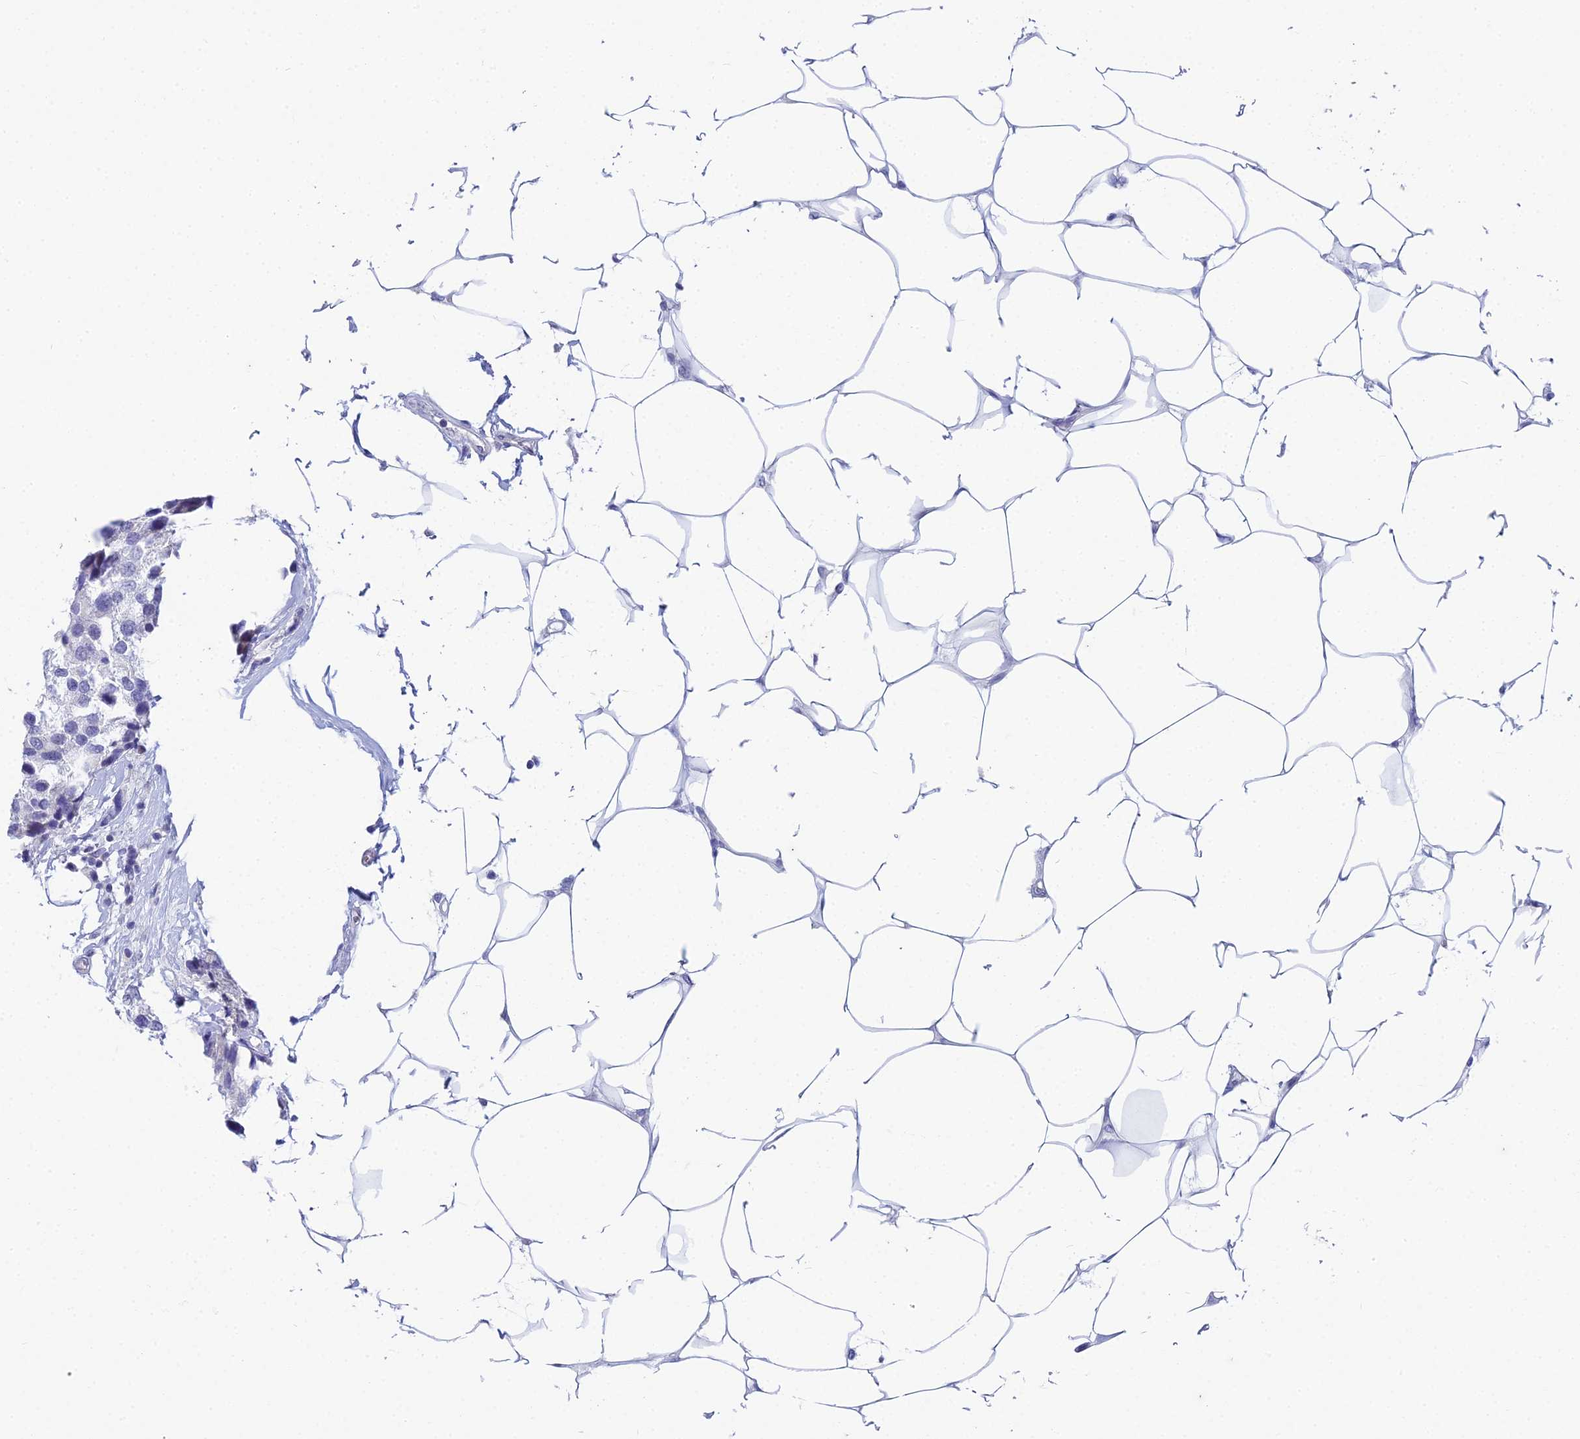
{"staining": {"intensity": "negative", "quantity": "none", "location": "none"}, "tissue": "breast cancer", "cell_type": "Tumor cells", "image_type": "cancer", "snomed": [{"axis": "morphology", "description": "Lobular carcinoma"}, {"axis": "topography", "description": "Breast"}], "caption": "This is an immunohistochemistry (IHC) image of human breast lobular carcinoma. There is no staining in tumor cells.", "gene": "EEF2KMT", "patient": {"sex": "female", "age": 59}}